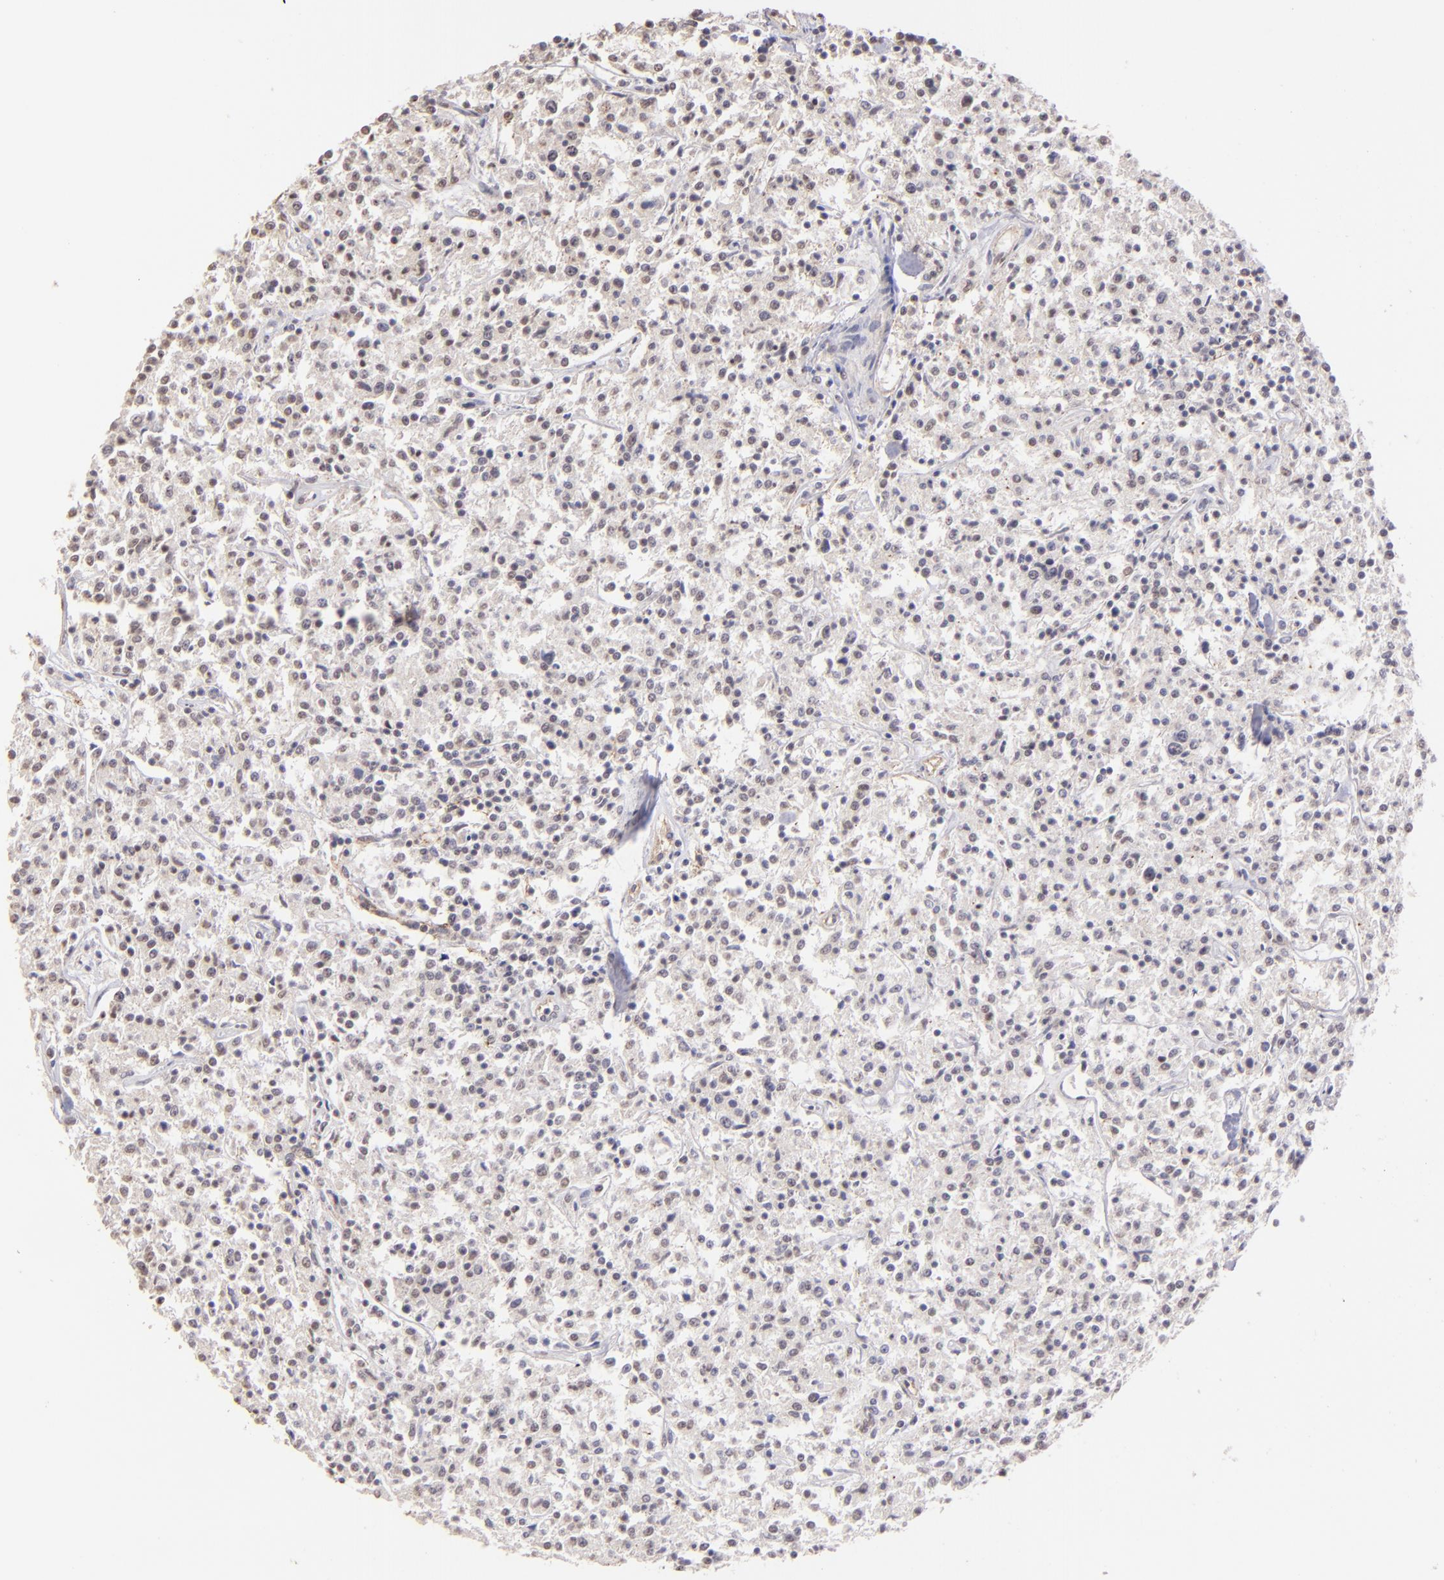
{"staining": {"intensity": "weak", "quantity": "<25%", "location": "cytoplasmic/membranous,nuclear"}, "tissue": "lymphoma", "cell_type": "Tumor cells", "image_type": "cancer", "snomed": [{"axis": "morphology", "description": "Malignant lymphoma, non-Hodgkin's type, Low grade"}, {"axis": "topography", "description": "Small intestine"}], "caption": "The immunohistochemistry image has no significant staining in tumor cells of lymphoma tissue.", "gene": "CLDN1", "patient": {"sex": "female", "age": 59}}